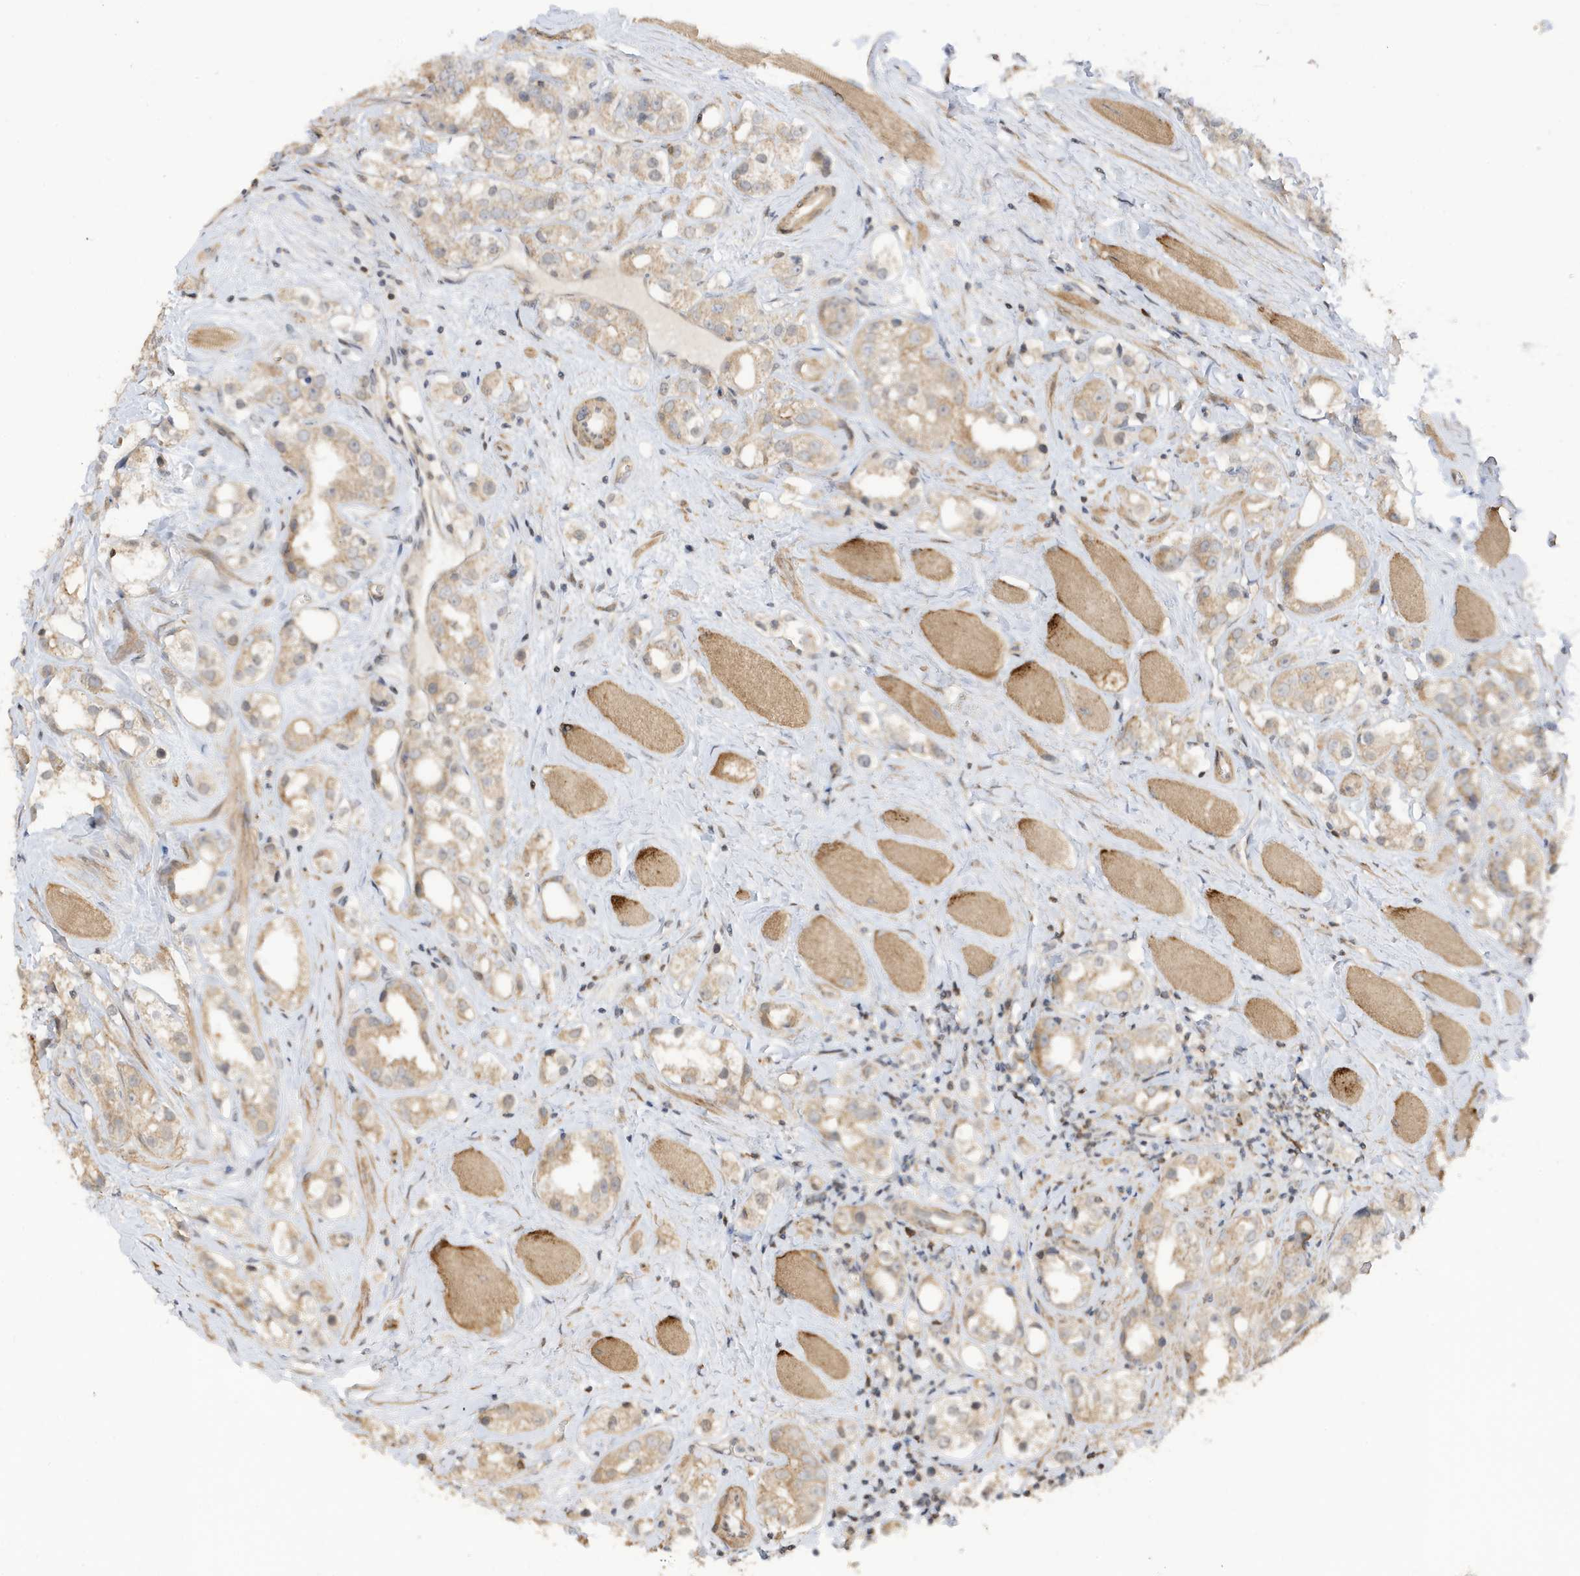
{"staining": {"intensity": "weak", "quantity": ">75%", "location": "cytoplasmic/membranous"}, "tissue": "prostate cancer", "cell_type": "Tumor cells", "image_type": "cancer", "snomed": [{"axis": "morphology", "description": "Adenocarcinoma, NOS"}, {"axis": "topography", "description": "Prostate"}], "caption": "Immunohistochemistry (DAB) staining of adenocarcinoma (prostate) demonstrates weak cytoplasmic/membranous protein expression in about >75% of tumor cells.", "gene": "TAB3", "patient": {"sex": "male", "age": 79}}